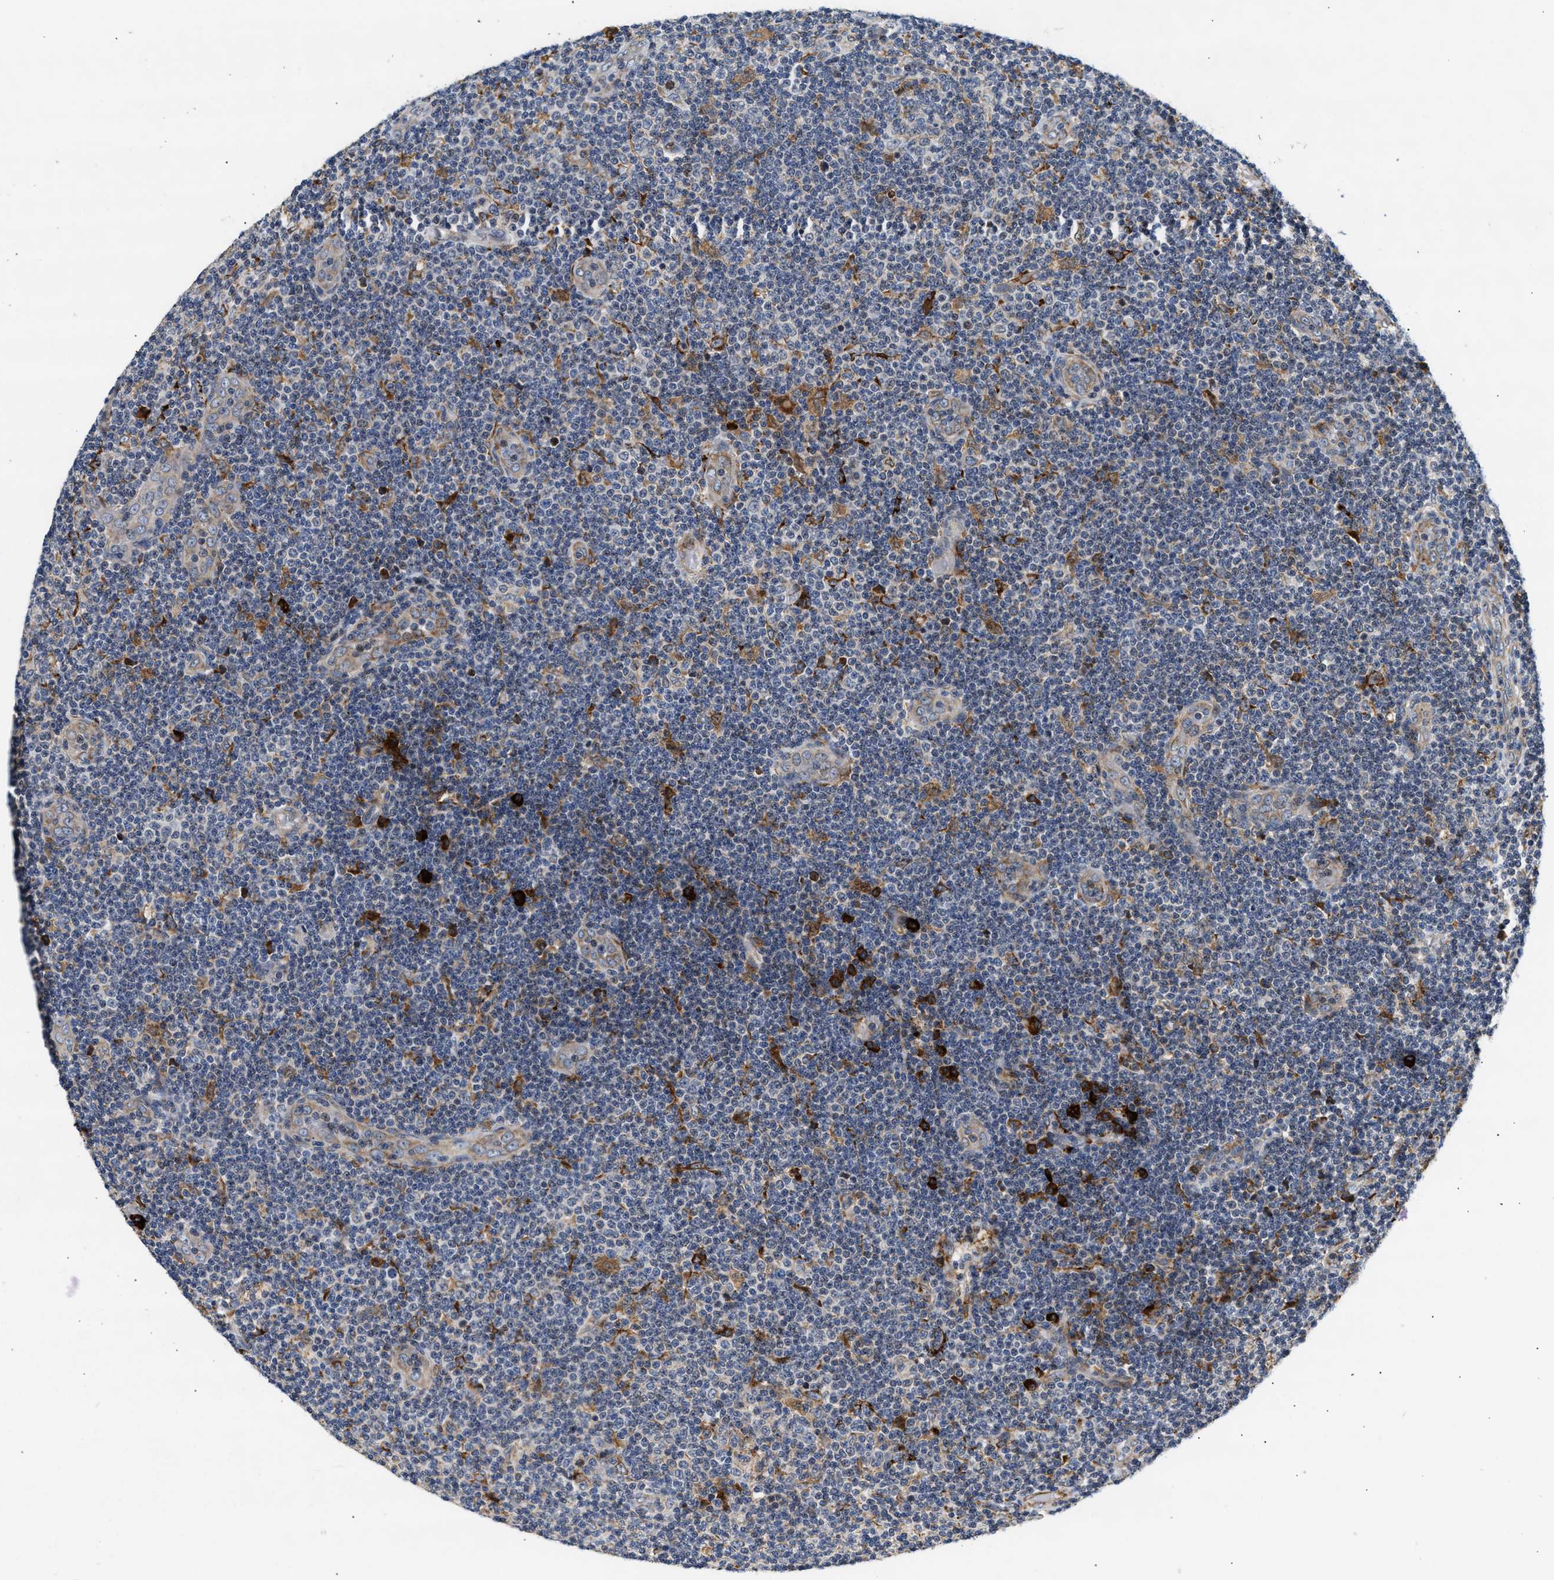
{"staining": {"intensity": "negative", "quantity": "none", "location": "none"}, "tissue": "lymphoma", "cell_type": "Tumor cells", "image_type": "cancer", "snomed": [{"axis": "morphology", "description": "Malignant lymphoma, non-Hodgkin's type, Low grade"}, {"axis": "topography", "description": "Lymph node"}], "caption": "Malignant lymphoma, non-Hodgkin's type (low-grade) was stained to show a protein in brown. There is no significant positivity in tumor cells.", "gene": "AMZ1", "patient": {"sex": "male", "age": 83}}